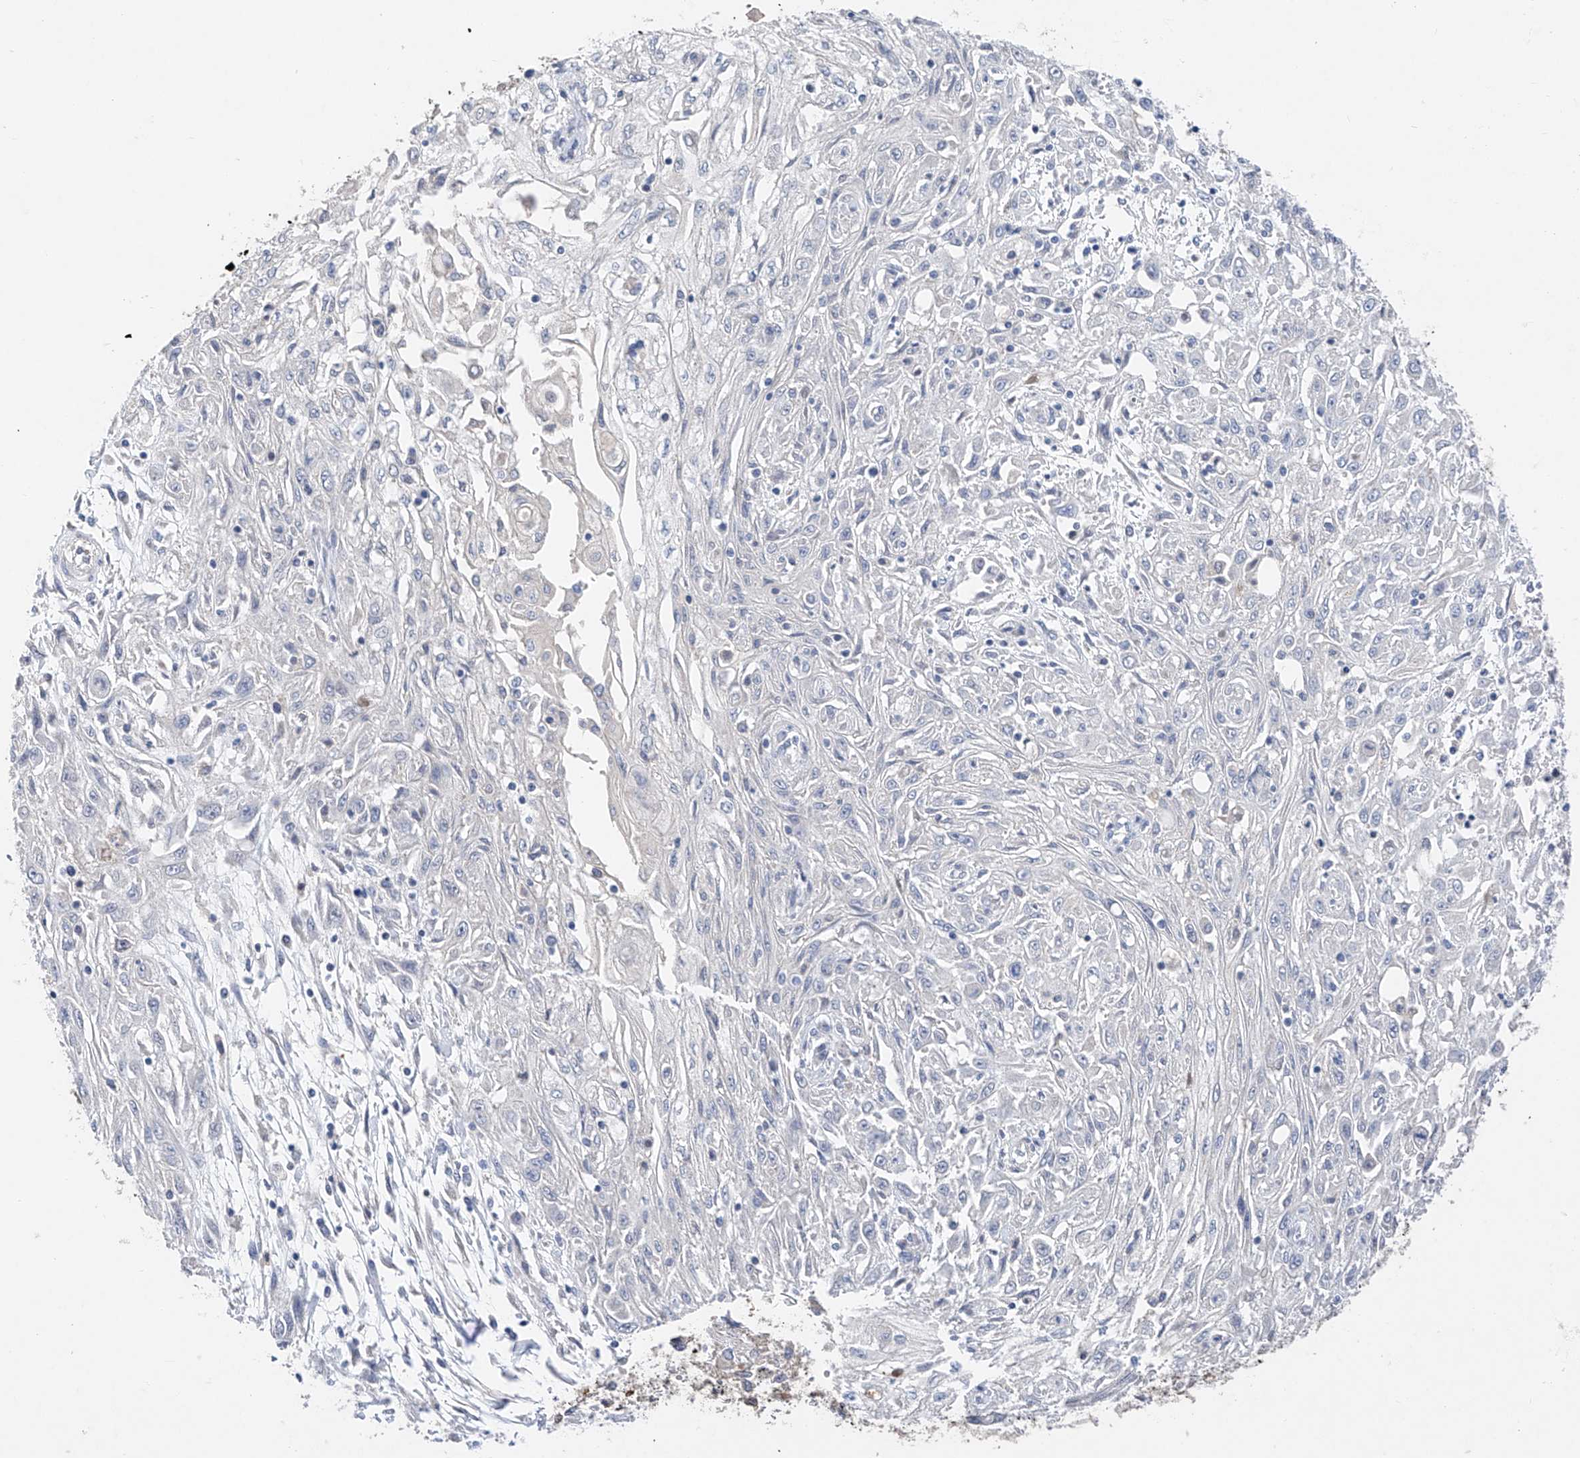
{"staining": {"intensity": "negative", "quantity": "none", "location": "none"}, "tissue": "skin cancer", "cell_type": "Tumor cells", "image_type": "cancer", "snomed": [{"axis": "morphology", "description": "Squamous cell carcinoma, NOS"}, {"axis": "morphology", "description": "Squamous cell carcinoma, metastatic, NOS"}, {"axis": "topography", "description": "Skin"}, {"axis": "topography", "description": "Lymph node"}], "caption": "Tumor cells show no significant protein expression in skin squamous cell carcinoma.", "gene": "FUCA2", "patient": {"sex": "male", "age": 75}}